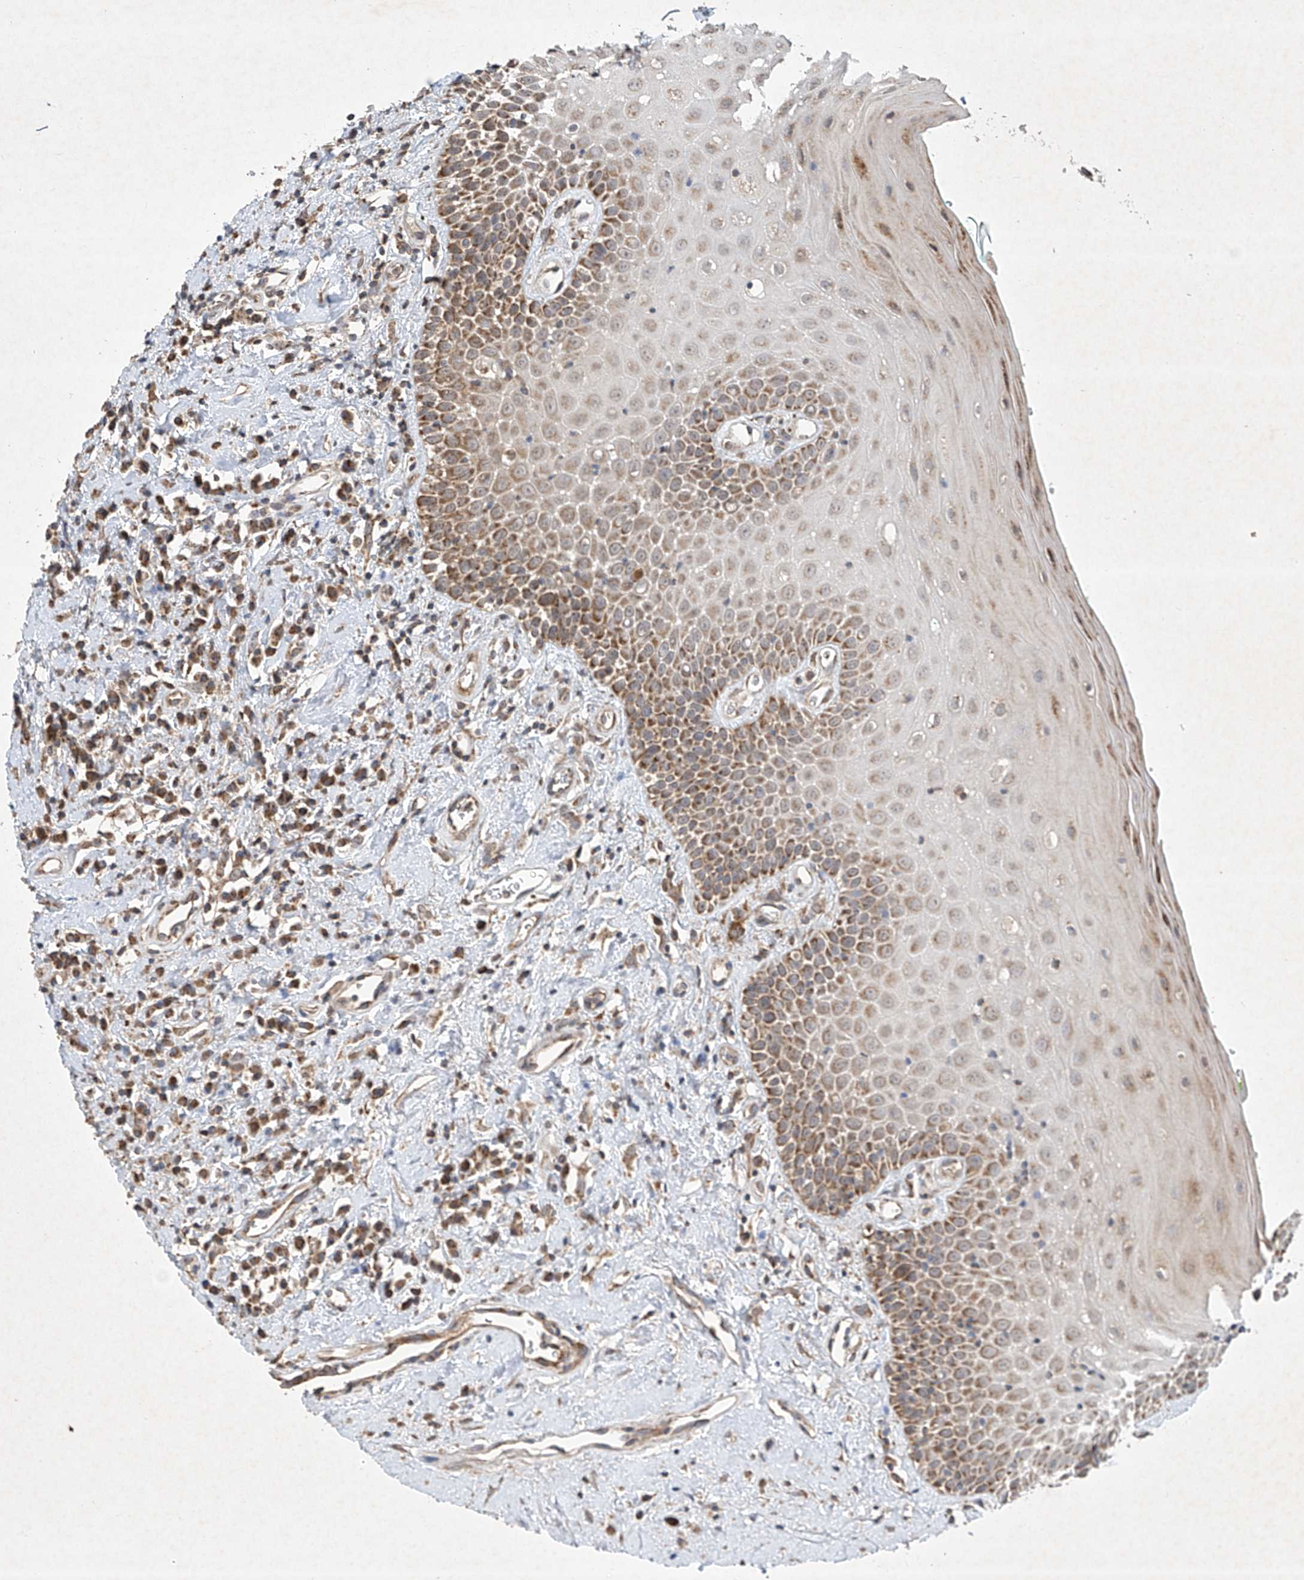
{"staining": {"intensity": "moderate", "quantity": ">75%", "location": "cytoplasmic/membranous"}, "tissue": "oral mucosa", "cell_type": "Squamous epithelial cells", "image_type": "normal", "snomed": [{"axis": "morphology", "description": "Normal tissue, NOS"}, {"axis": "morphology", "description": "Squamous cell carcinoma, NOS"}, {"axis": "topography", "description": "Oral tissue"}, {"axis": "topography", "description": "Head-Neck"}], "caption": "A photomicrograph of human oral mucosa stained for a protein displays moderate cytoplasmic/membranous brown staining in squamous epithelial cells.", "gene": "UQCC1", "patient": {"sex": "female", "age": 70}}